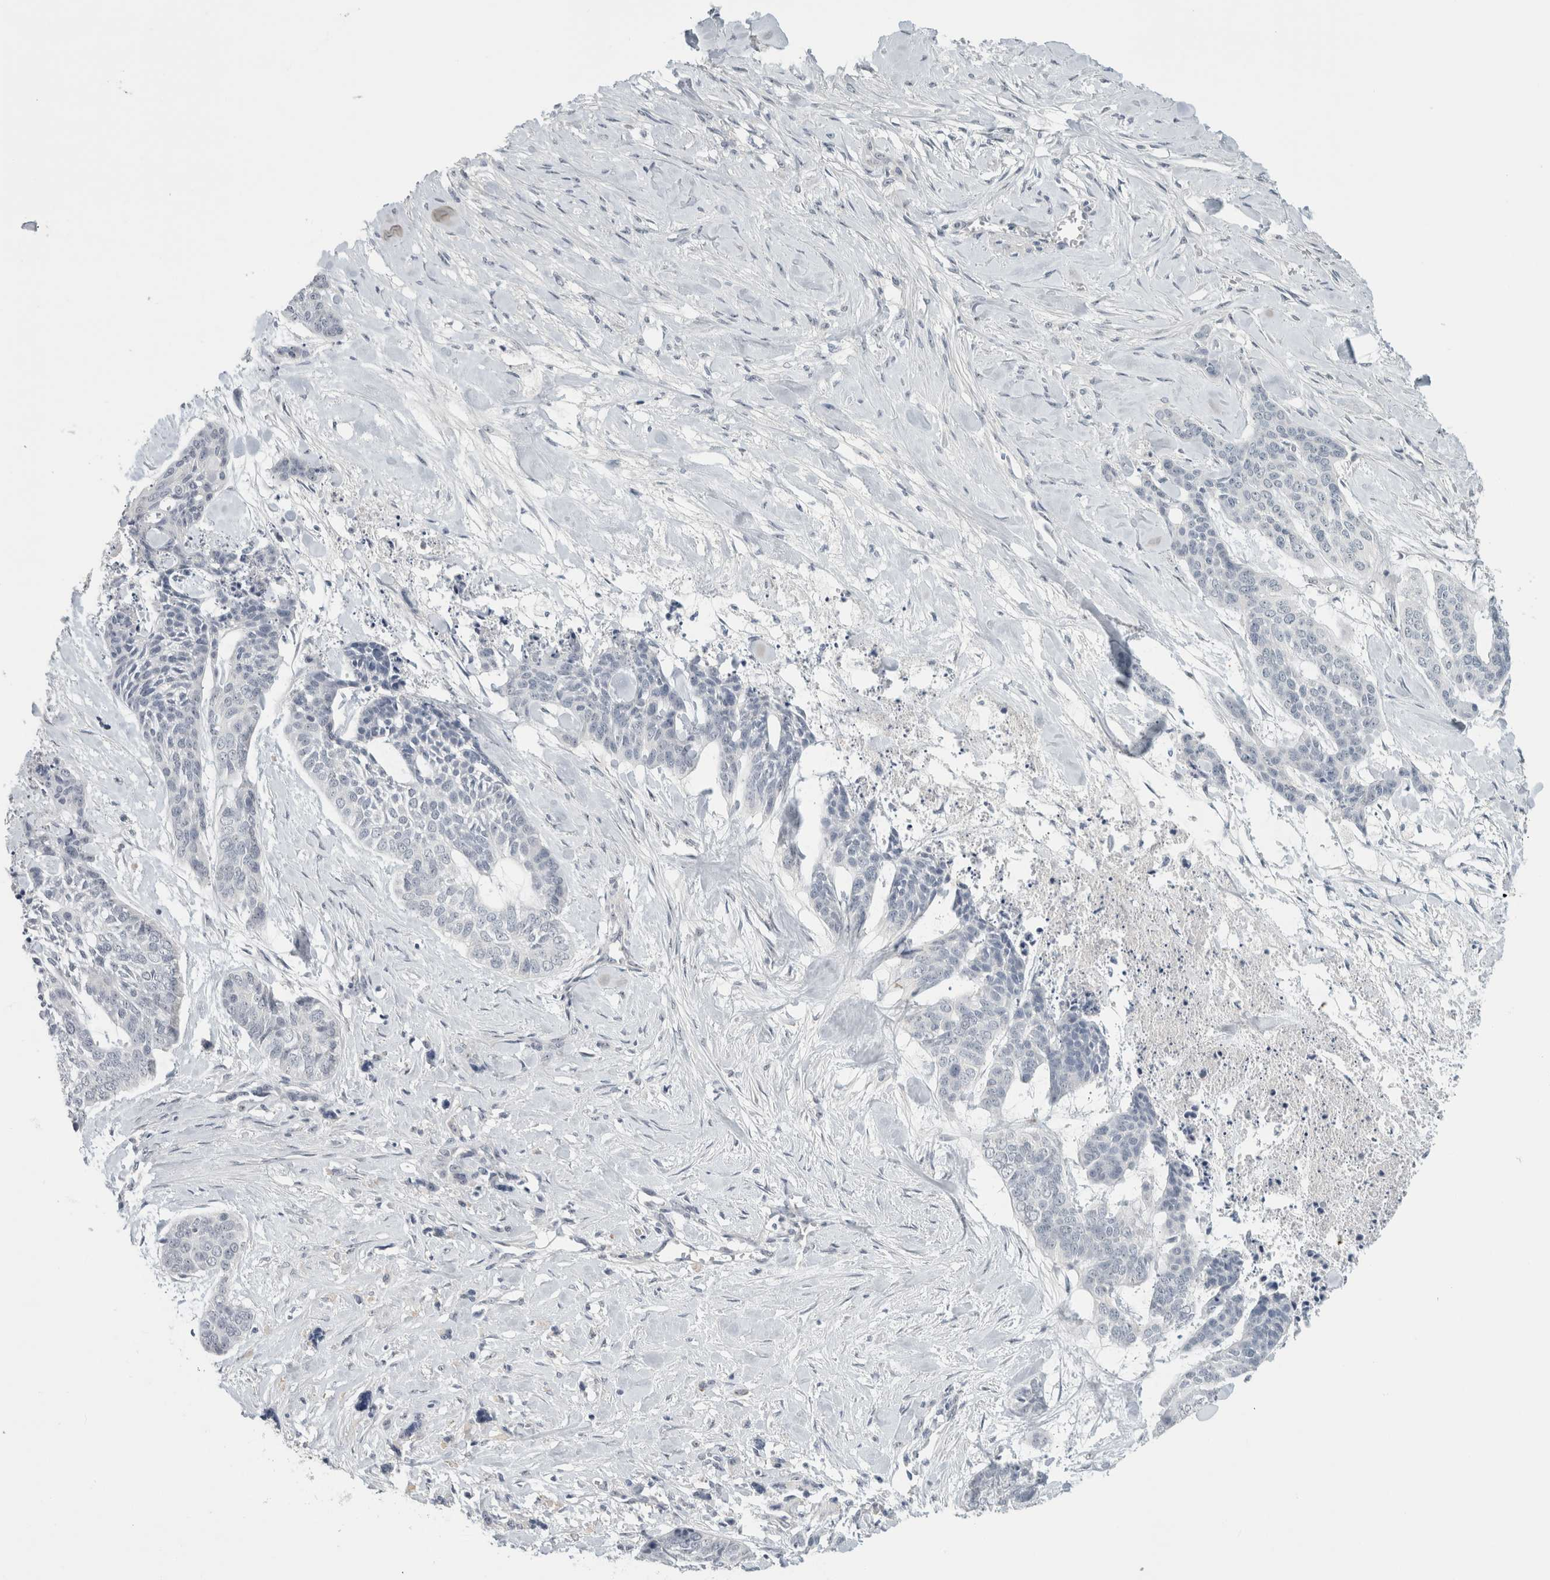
{"staining": {"intensity": "negative", "quantity": "none", "location": "none"}, "tissue": "skin cancer", "cell_type": "Tumor cells", "image_type": "cancer", "snomed": [{"axis": "morphology", "description": "Basal cell carcinoma"}, {"axis": "topography", "description": "Skin"}], "caption": "A histopathology image of basal cell carcinoma (skin) stained for a protein demonstrates no brown staining in tumor cells.", "gene": "FMR1NB", "patient": {"sex": "female", "age": 64}}